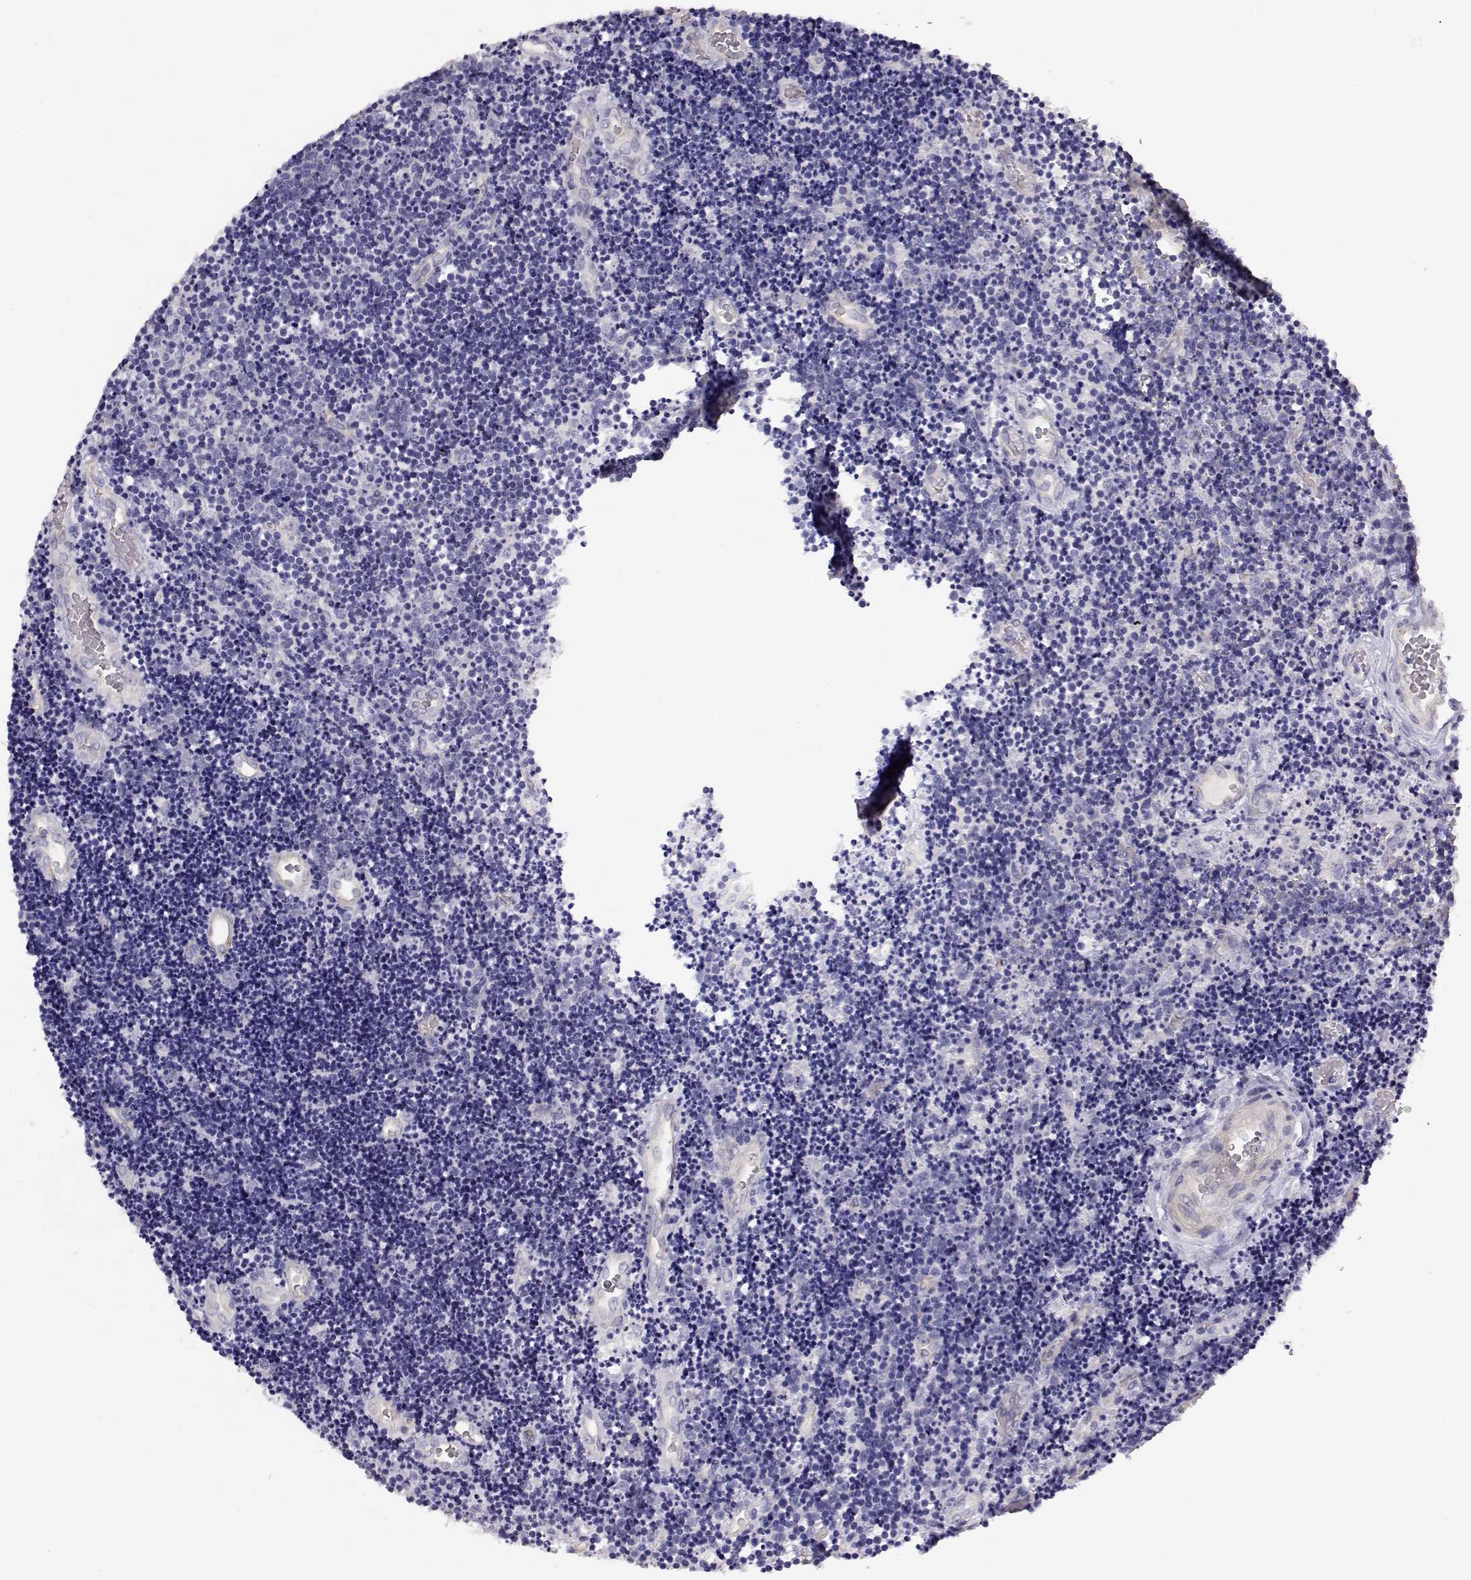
{"staining": {"intensity": "negative", "quantity": "none", "location": "none"}, "tissue": "lymphoma", "cell_type": "Tumor cells", "image_type": "cancer", "snomed": [{"axis": "morphology", "description": "Malignant lymphoma, non-Hodgkin's type, Low grade"}, {"axis": "topography", "description": "Brain"}], "caption": "The immunohistochemistry histopathology image has no significant positivity in tumor cells of malignant lymphoma, non-Hodgkin's type (low-grade) tissue.", "gene": "ENDOU", "patient": {"sex": "female", "age": 66}}